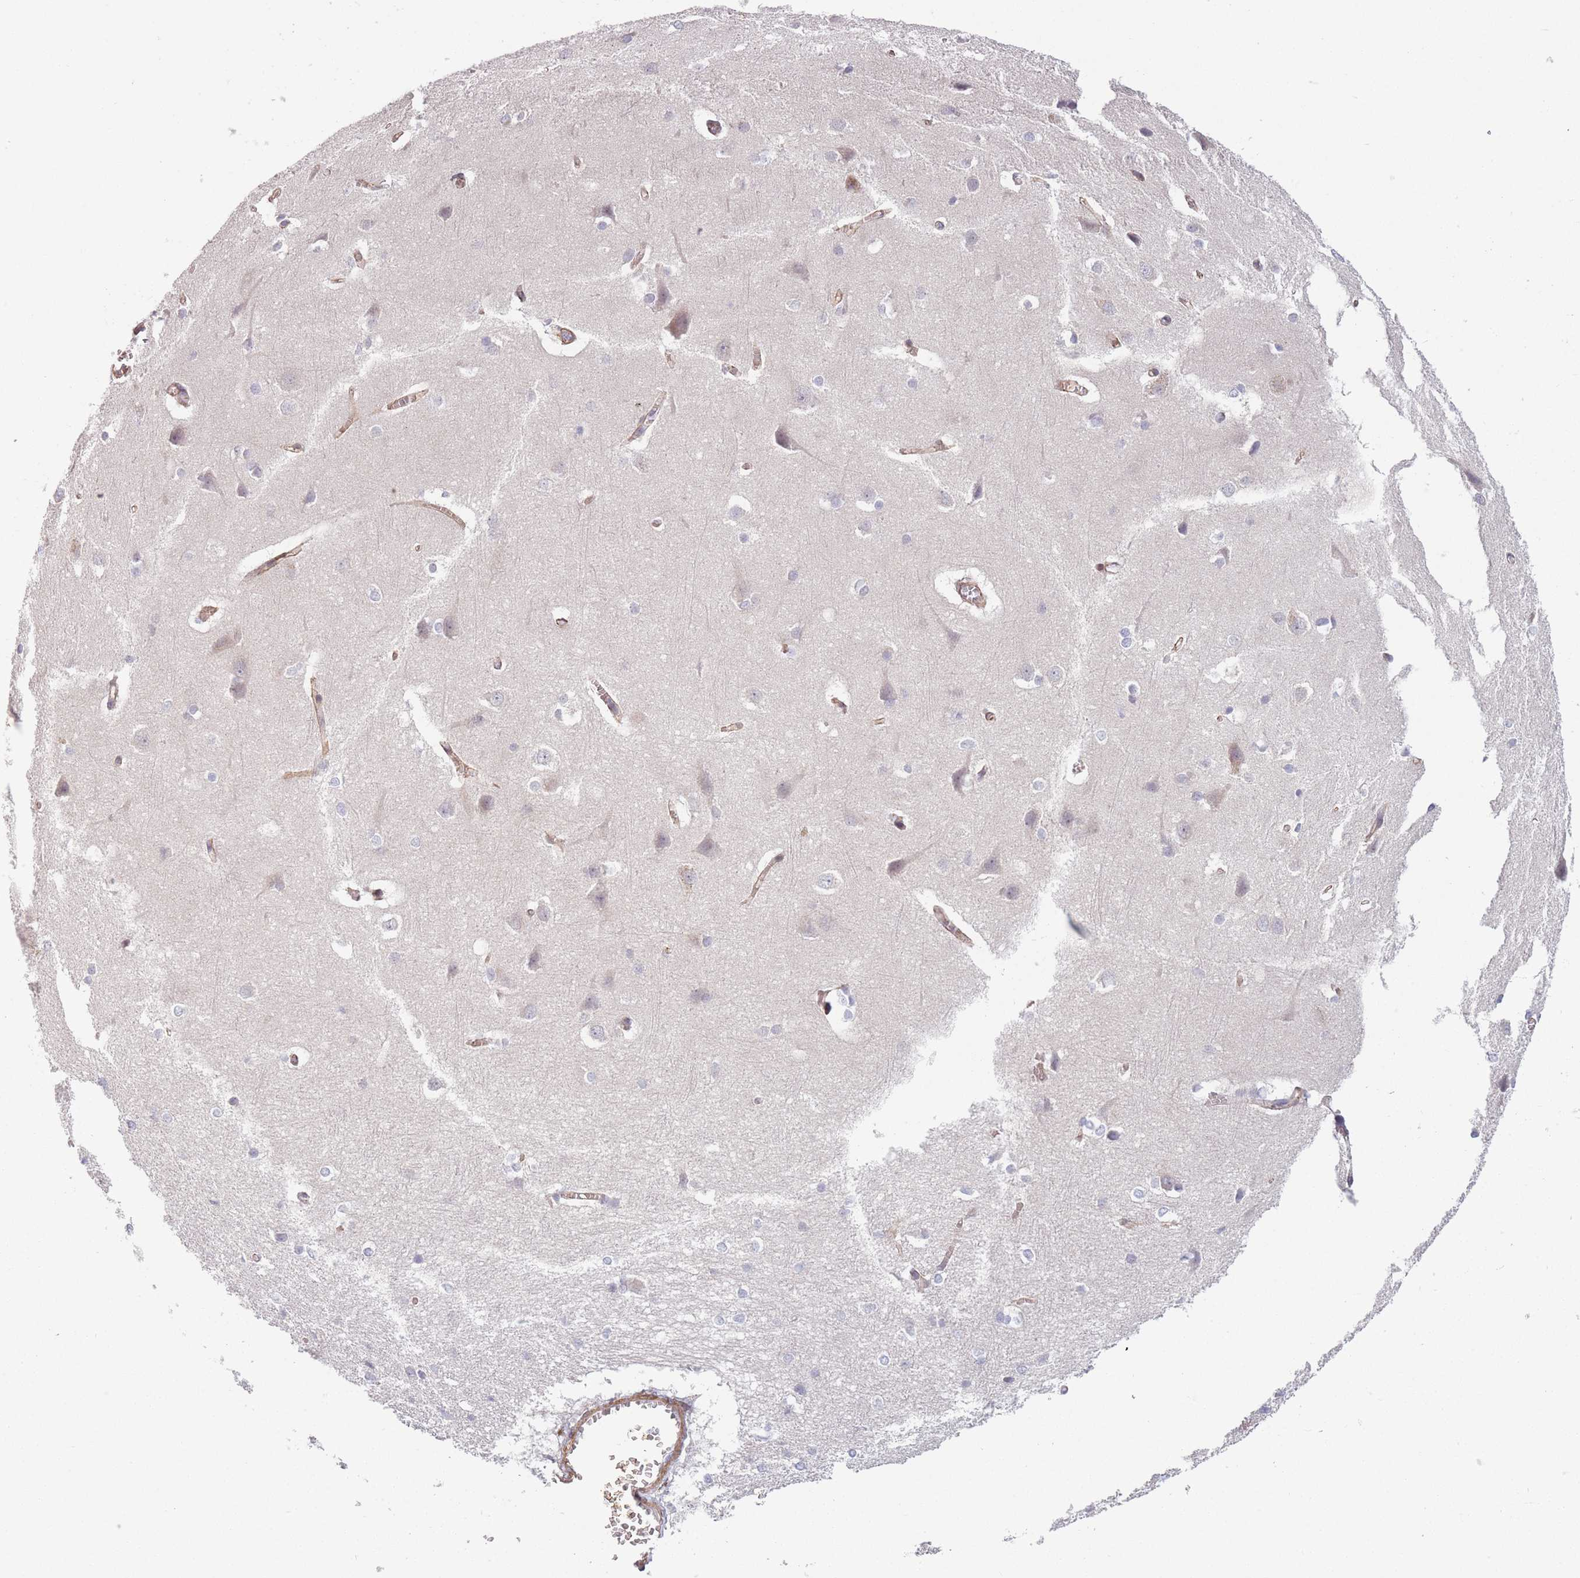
{"staining": {"intensity": "weak", "quantity": ">75%", "location": "cytoplasmic/membranous"}, "tissue": "cerebral cortex", "cell_type": "Endothelial cells", "image_type": "normal", "snomed": [{"axis": "morphology", "description": "Normal tissue, NOS"}, {"axis": "topography", "description": "Cerebral cortex"}], "caption": "IHC histopathology image of normal cerebral cortex: cerebral cortex stained using immunohistochemistry exhibits low levels of weak protein expression localized specifically in the cytoplasmic/membranous of endothelial cells, appearing as a cytoplasmic/membranous brown color.", "gene": "SLC7A6", "patient": {"sex": "male", "age": 37}}